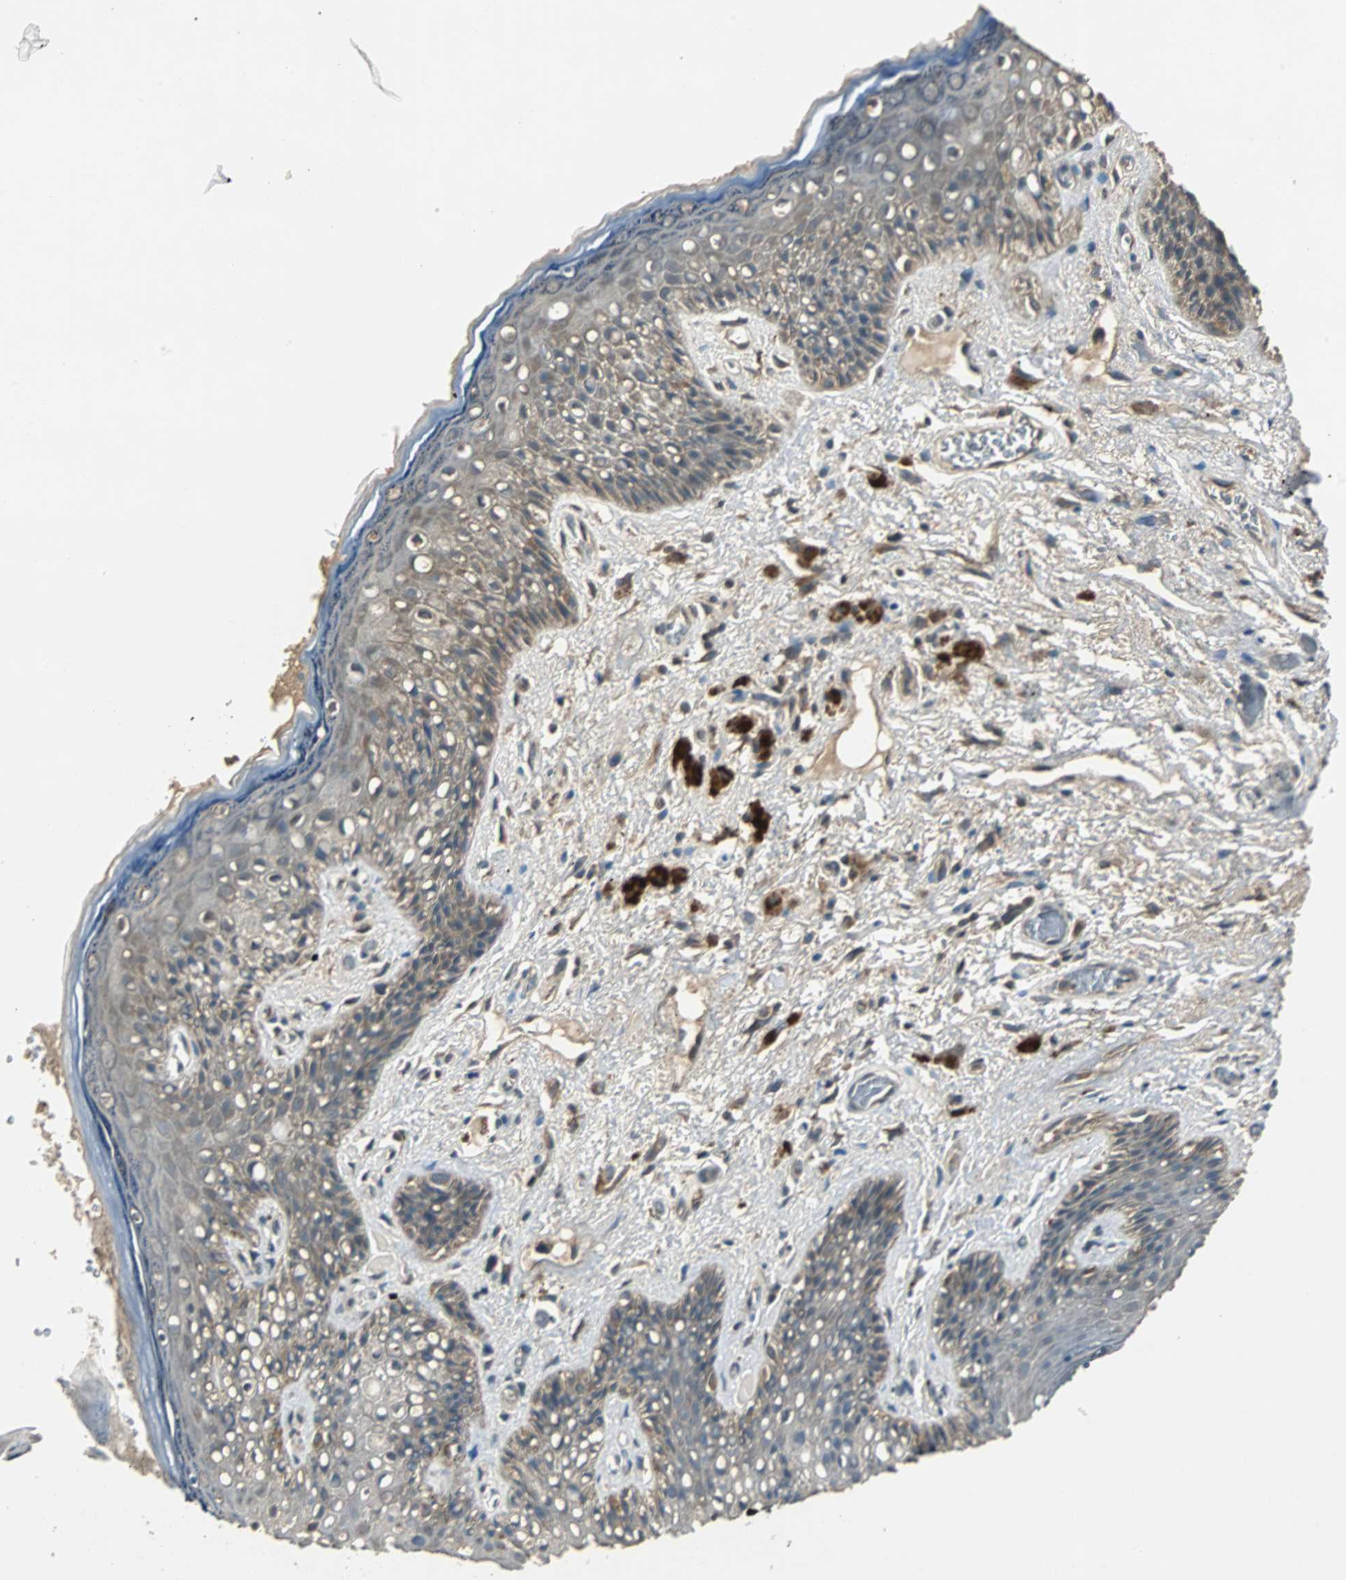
{"staining": {"intensity": "weak", "quantity": "25%-75%", "location": "cytoplasmic/membranous"}, "tissue": "skin", "cell_type": "Epidermal cells", "image_type": "normal", "snomed": [{"axis": "morphology", "description": "Normal tissue, NOS"}, {"axis": "topography", "description": "Anal"}], "caption": "Epidermal cells demonstrate weak cytoplasmic/membranous expression in about 25%-75% of cells in unremarkable skin.", "gene": "ABHD2", "patient": {"sex": "female", "age": 46}}